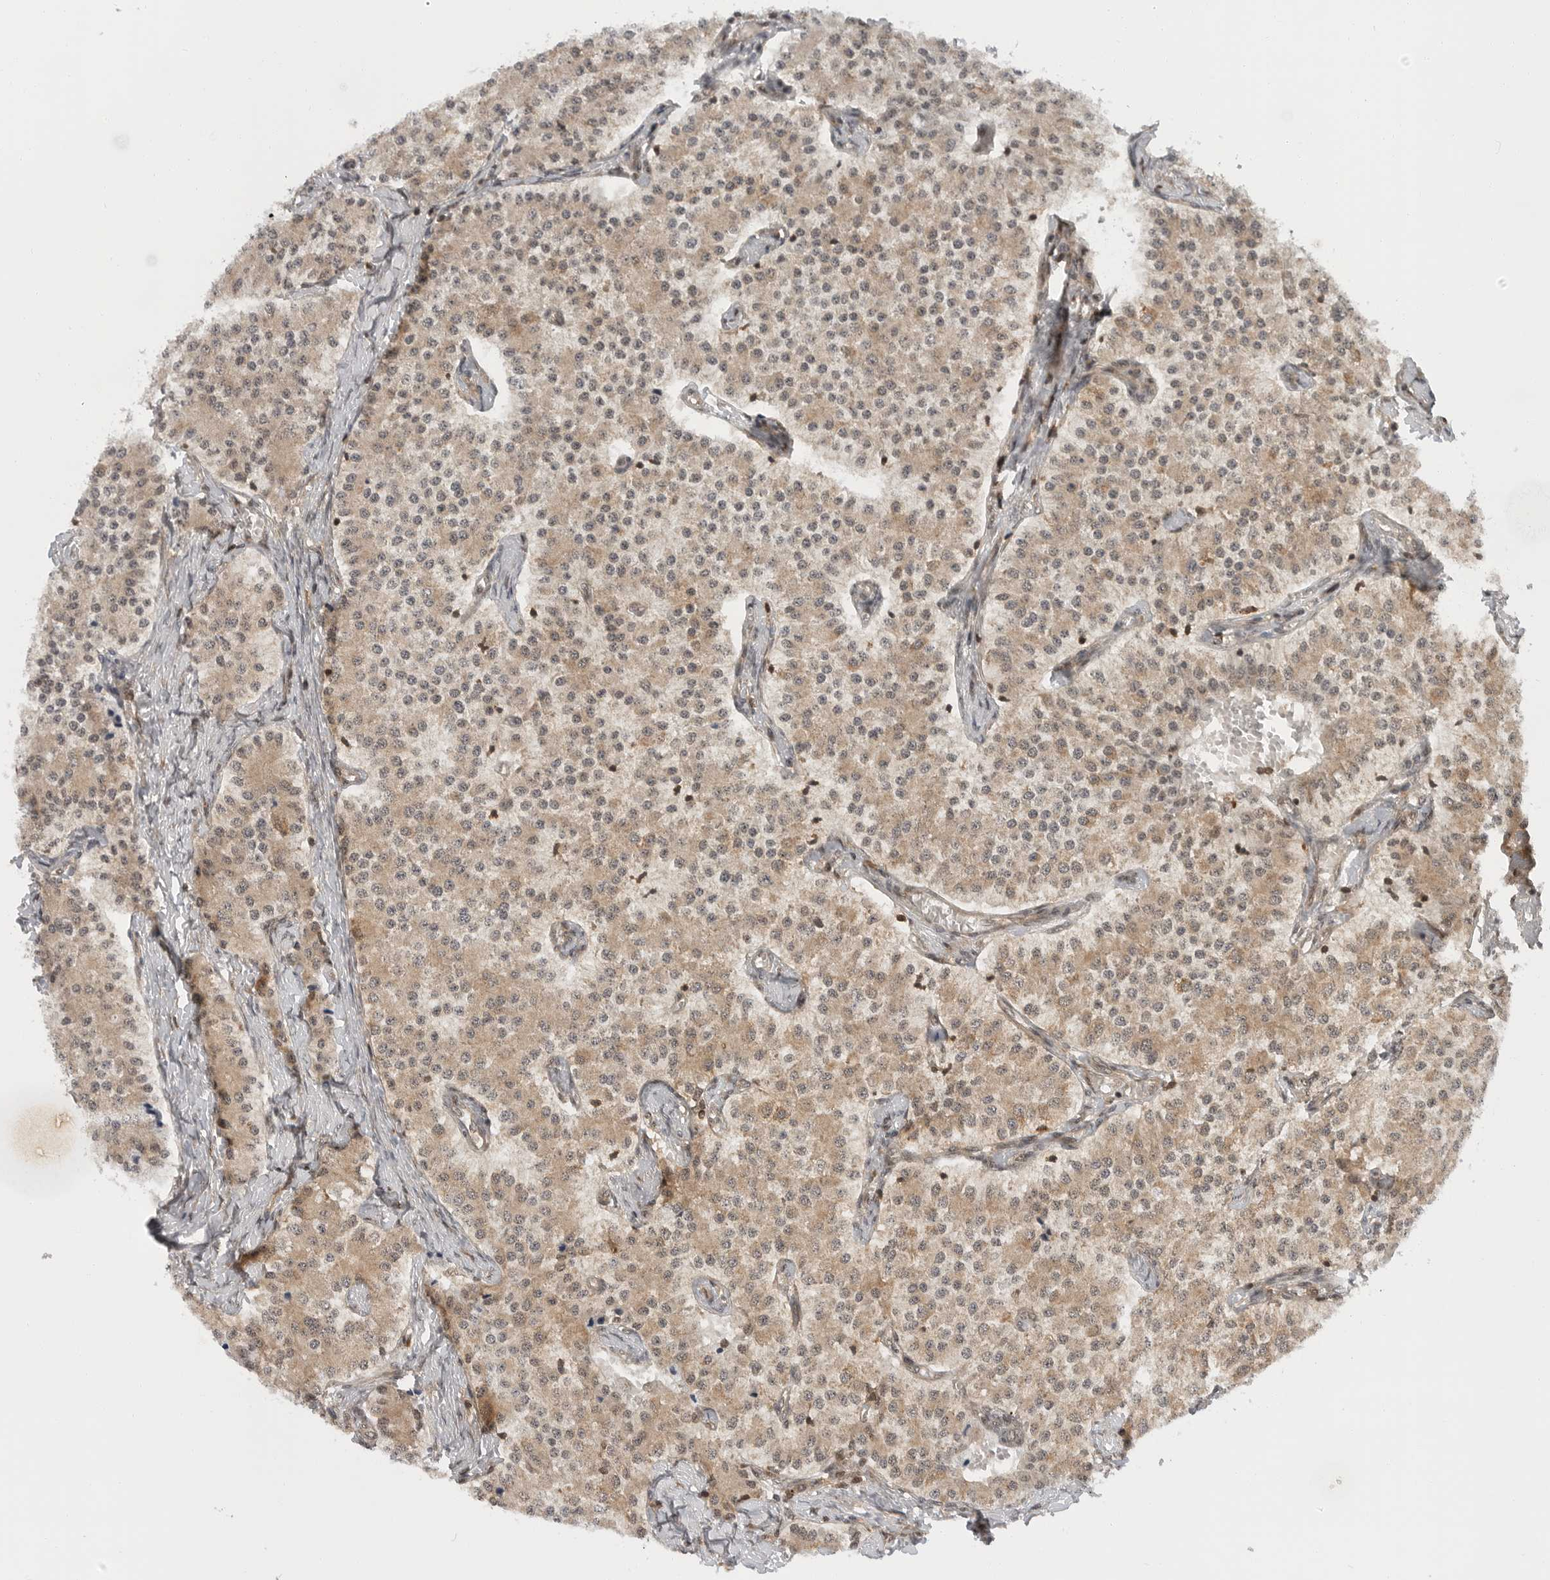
{"staining": {"intensity": "moderate", "quantity": ">75%", "location": "cytoplasmic/membranous"}, "tissue": "carcinoid", "cell_type": "Tumor cells", "image_type": "cancer", "snomed": [{"axis": "morphology", "description": "Carcinoid, malignant, NOS"}, {"axis": "topography", "description": "Colon"}], "caption": "A histopathology image of human carcinoid stained for a protein displays moderate cytoplasmic/membranous brown staining in tumor cells. The protein of interest is shown in brown color, while the nuclei are stained blue.", "gene": "SZRD1", "patient": {"sex": "female", "age": 52}}